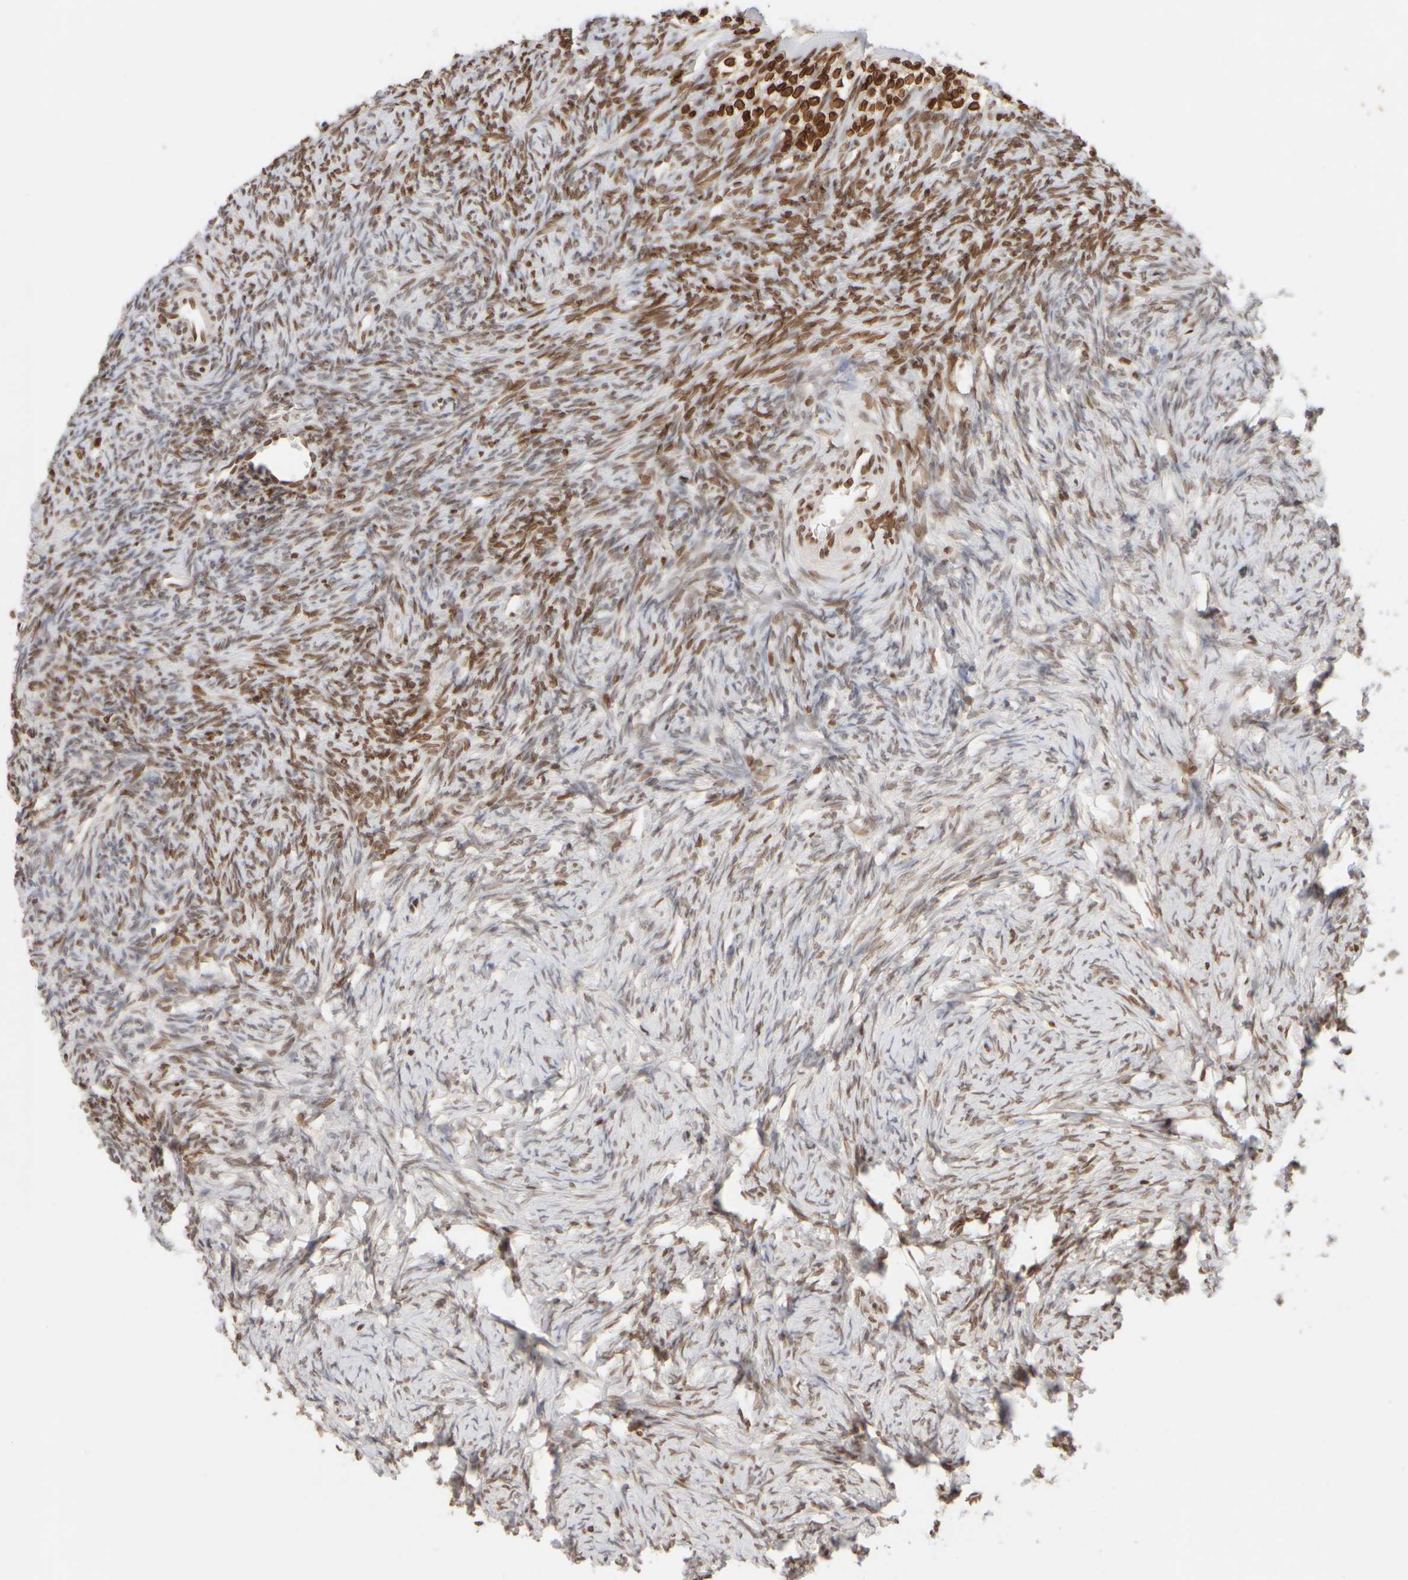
{"staining": {"intensity": "strong", "quantity": ">75%", "location": "cytoplasmic/membranous,nuclear"}, "tissue": "ovary", "cell_type": "Follicle cells", "image_type": "normal", "snomed": [{"axis": "morphology", "description": "Normal tissue, NOS"}, {"axis": "topography", "description": "Ovary"}], "caption": "Normal ovary was stained to show a protein in brown. There is high levels of strong cytoplasmic/membranous,nuclear expression in about >75% of follicle cells. (IHC, brightfield microscopy, high magnification).", "gene": "ZC3HC1", "patient": {"sex": "female", "age": 34}}